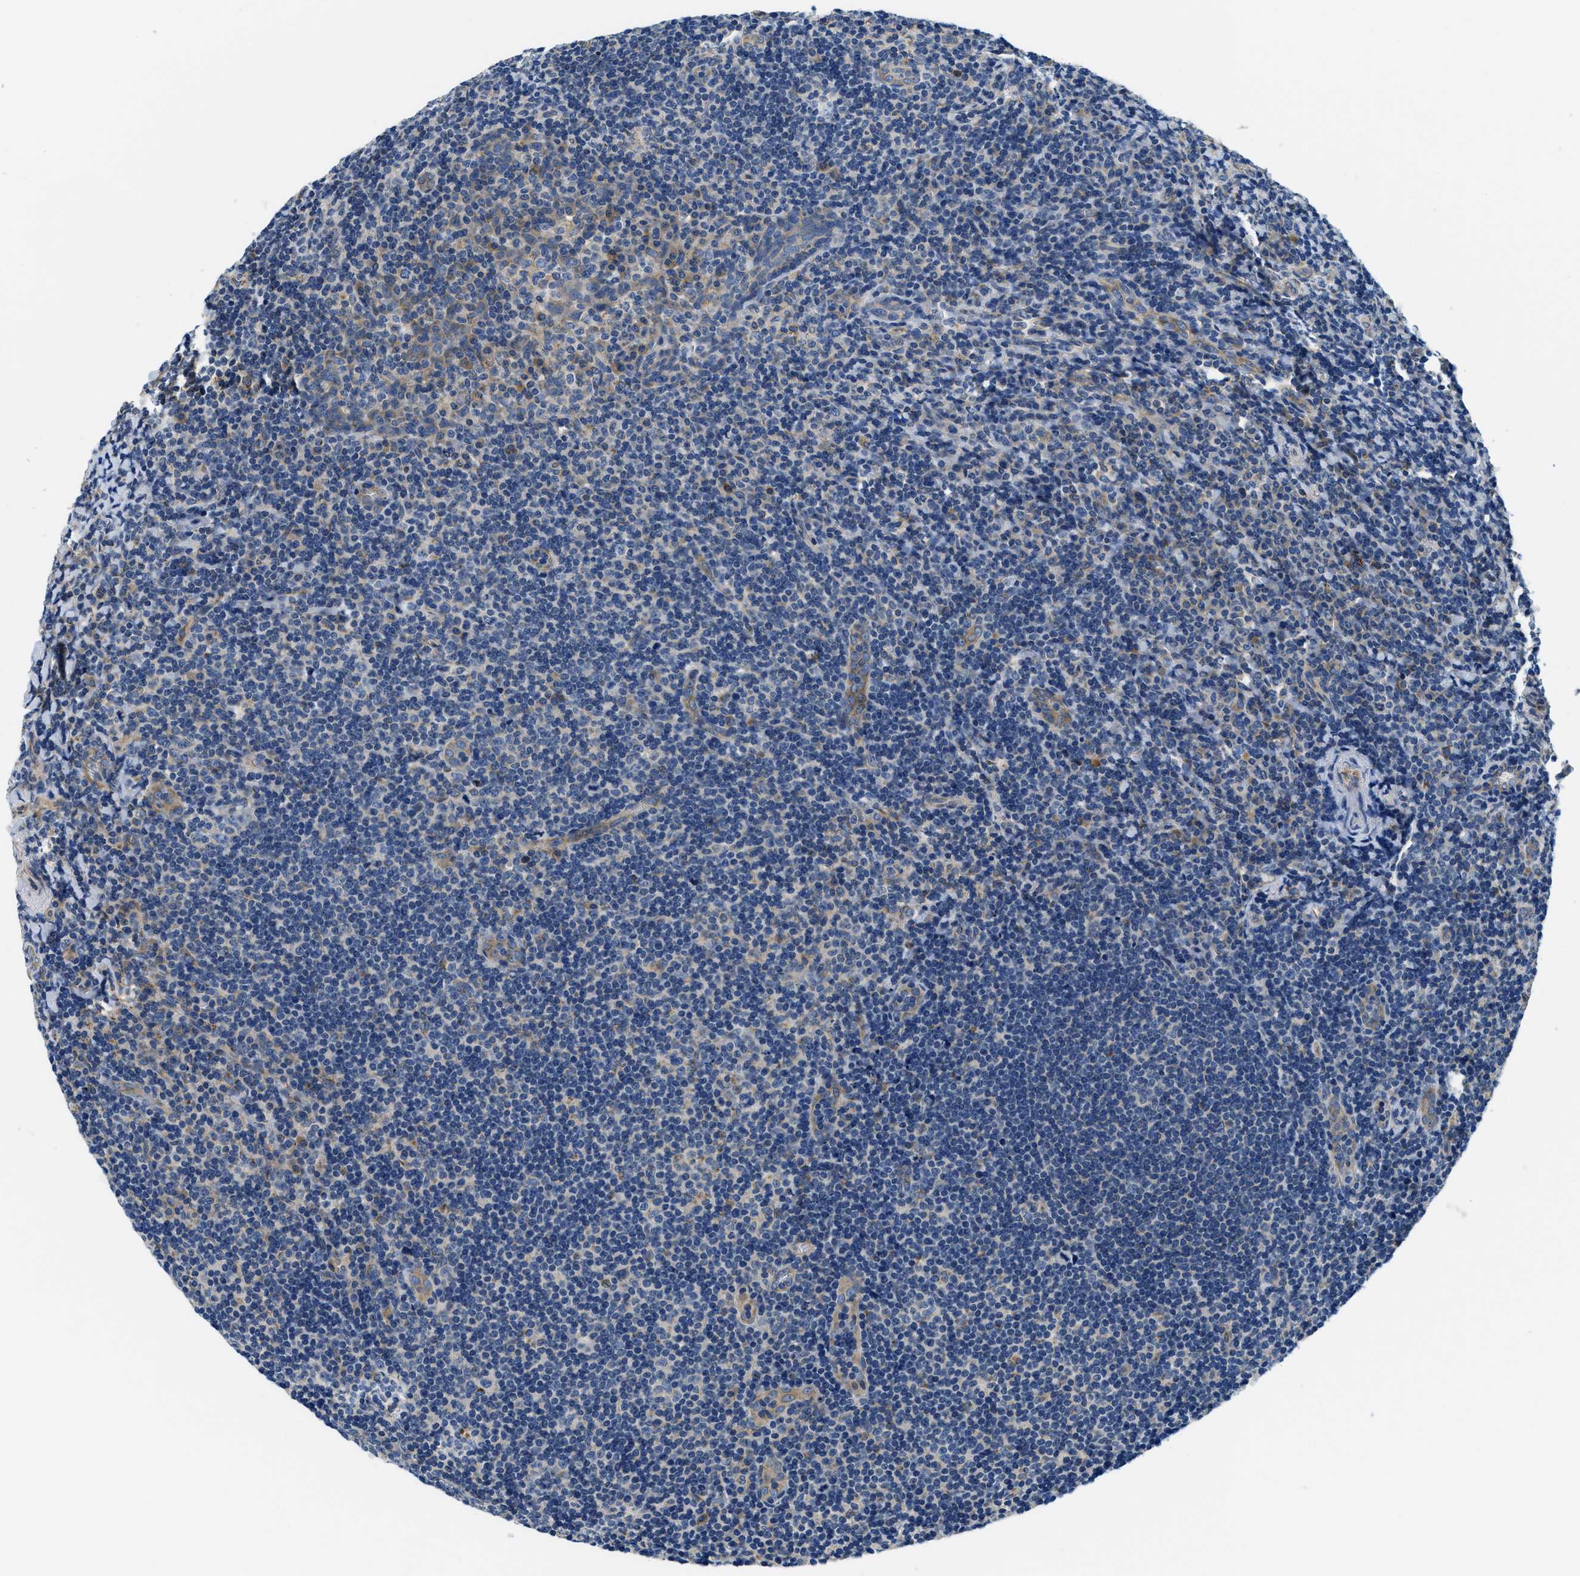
{"staining": {"intensity": "negative", "quantity": "none", "location": "none"}, "tissue": "tonsil", "cell_type": "Germinal center cells", "image_type": "normal", "snomed": [{"axis": "morphology", "description": "Normal tissue, NOS"}, {"axis": "topography", "description": "Tonsil"}], "caption": "This is an immunohistochemistry (IHC) histopathology image of normal tonsil. There is no positivity in germinal center cells.", "gene": "SAMD4B", "patient": {"sex": "male", "age": 37}}